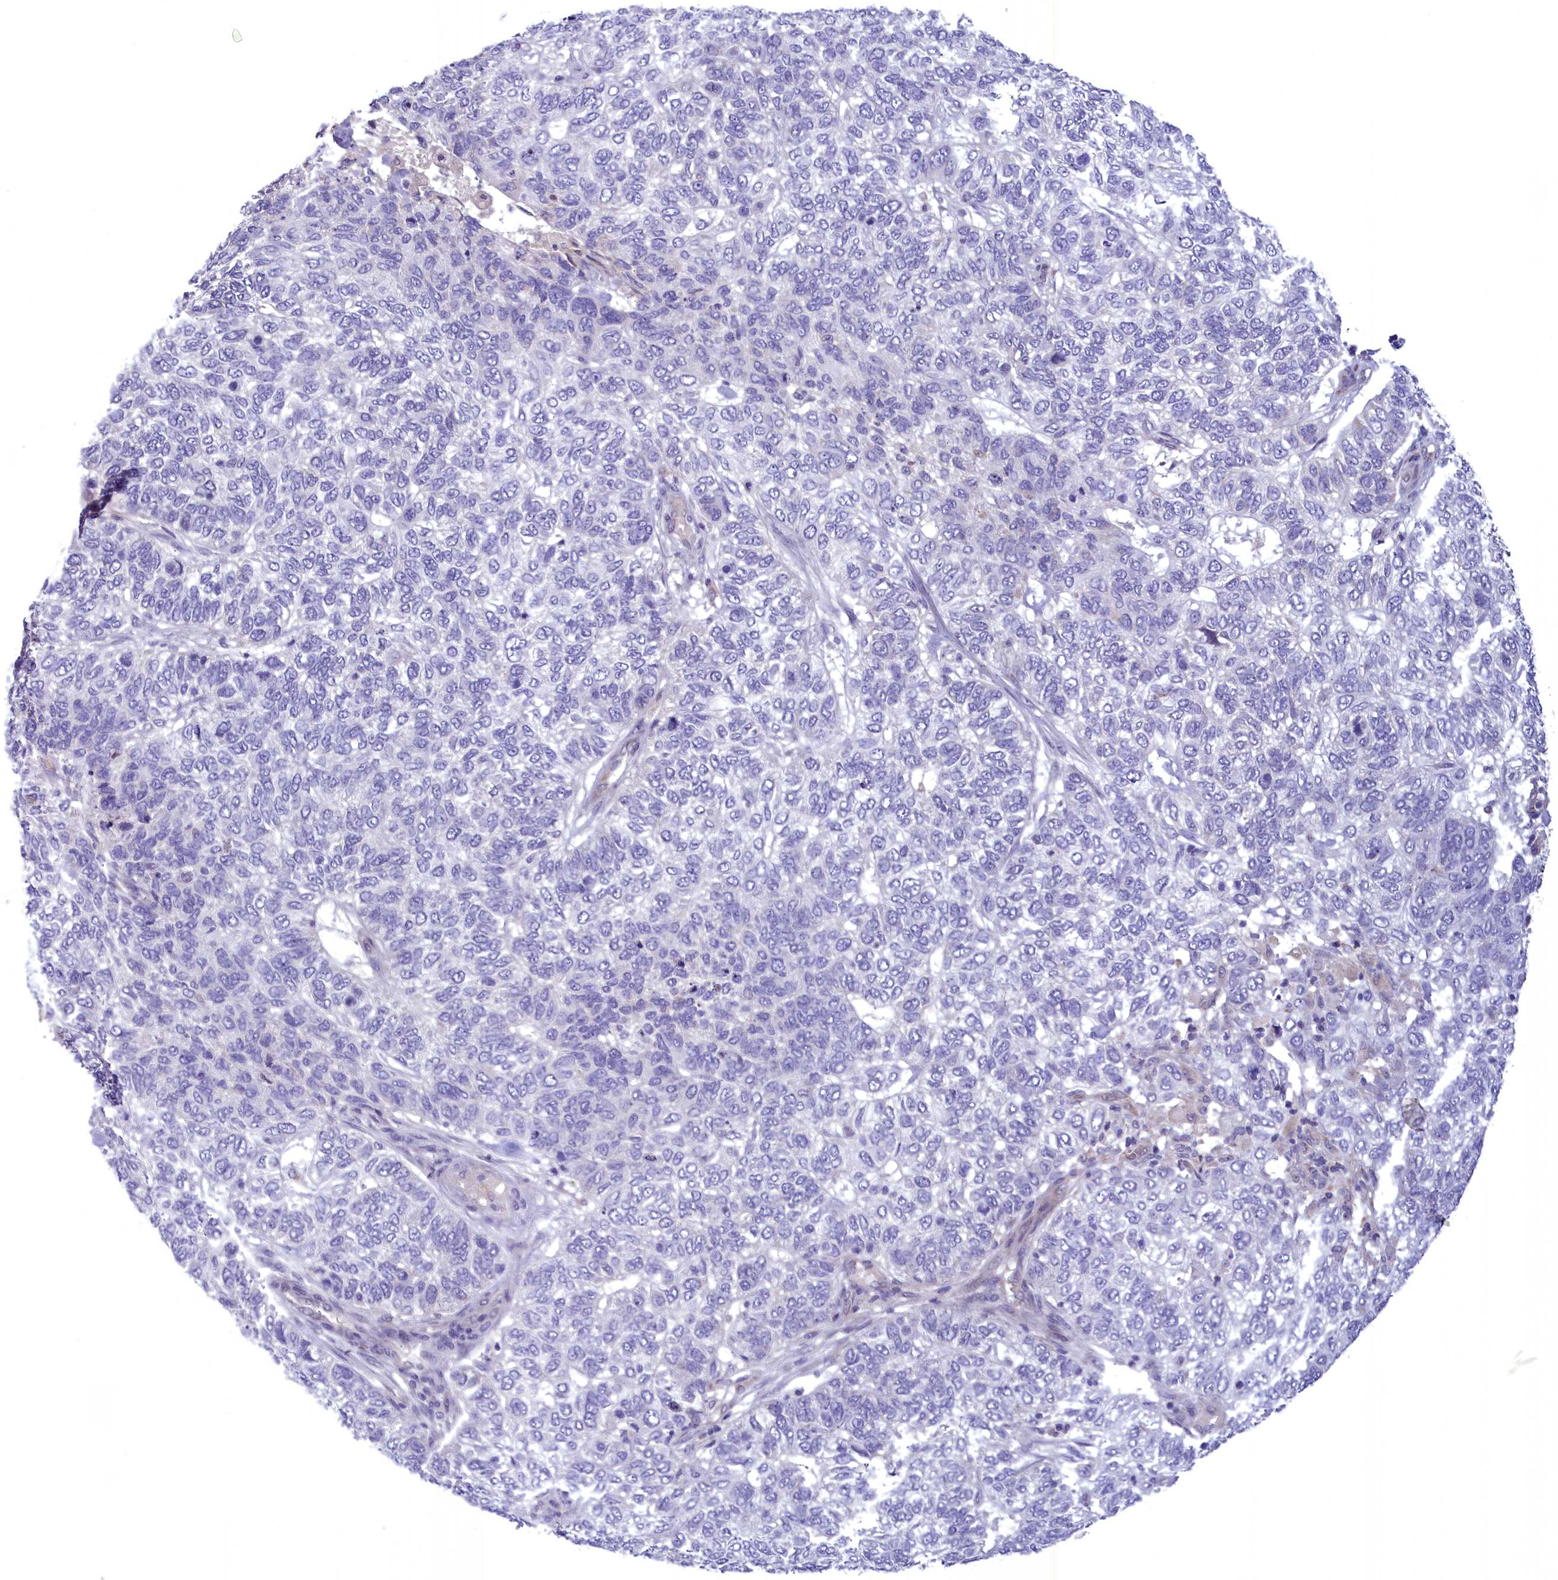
{"staining": {"intensity": "negative", "quantity": "none", "location": "none"}, "tissue": "skin cancer", "cell_type": "Tumor cells", "image_type": "cancer", "snomed": [{"axis": "morphology", "description": "Basal cell carcinoma"}, {"axis": "topography", "description": "Skin"}], "caption": "Immunohistochemistry (IHC) of human skin cancer (basal cell carcinoma) demonstrates no expression in tumor cells.", "gene": "FAM149B1", "patient": {"sex": "female", "age": 65}}